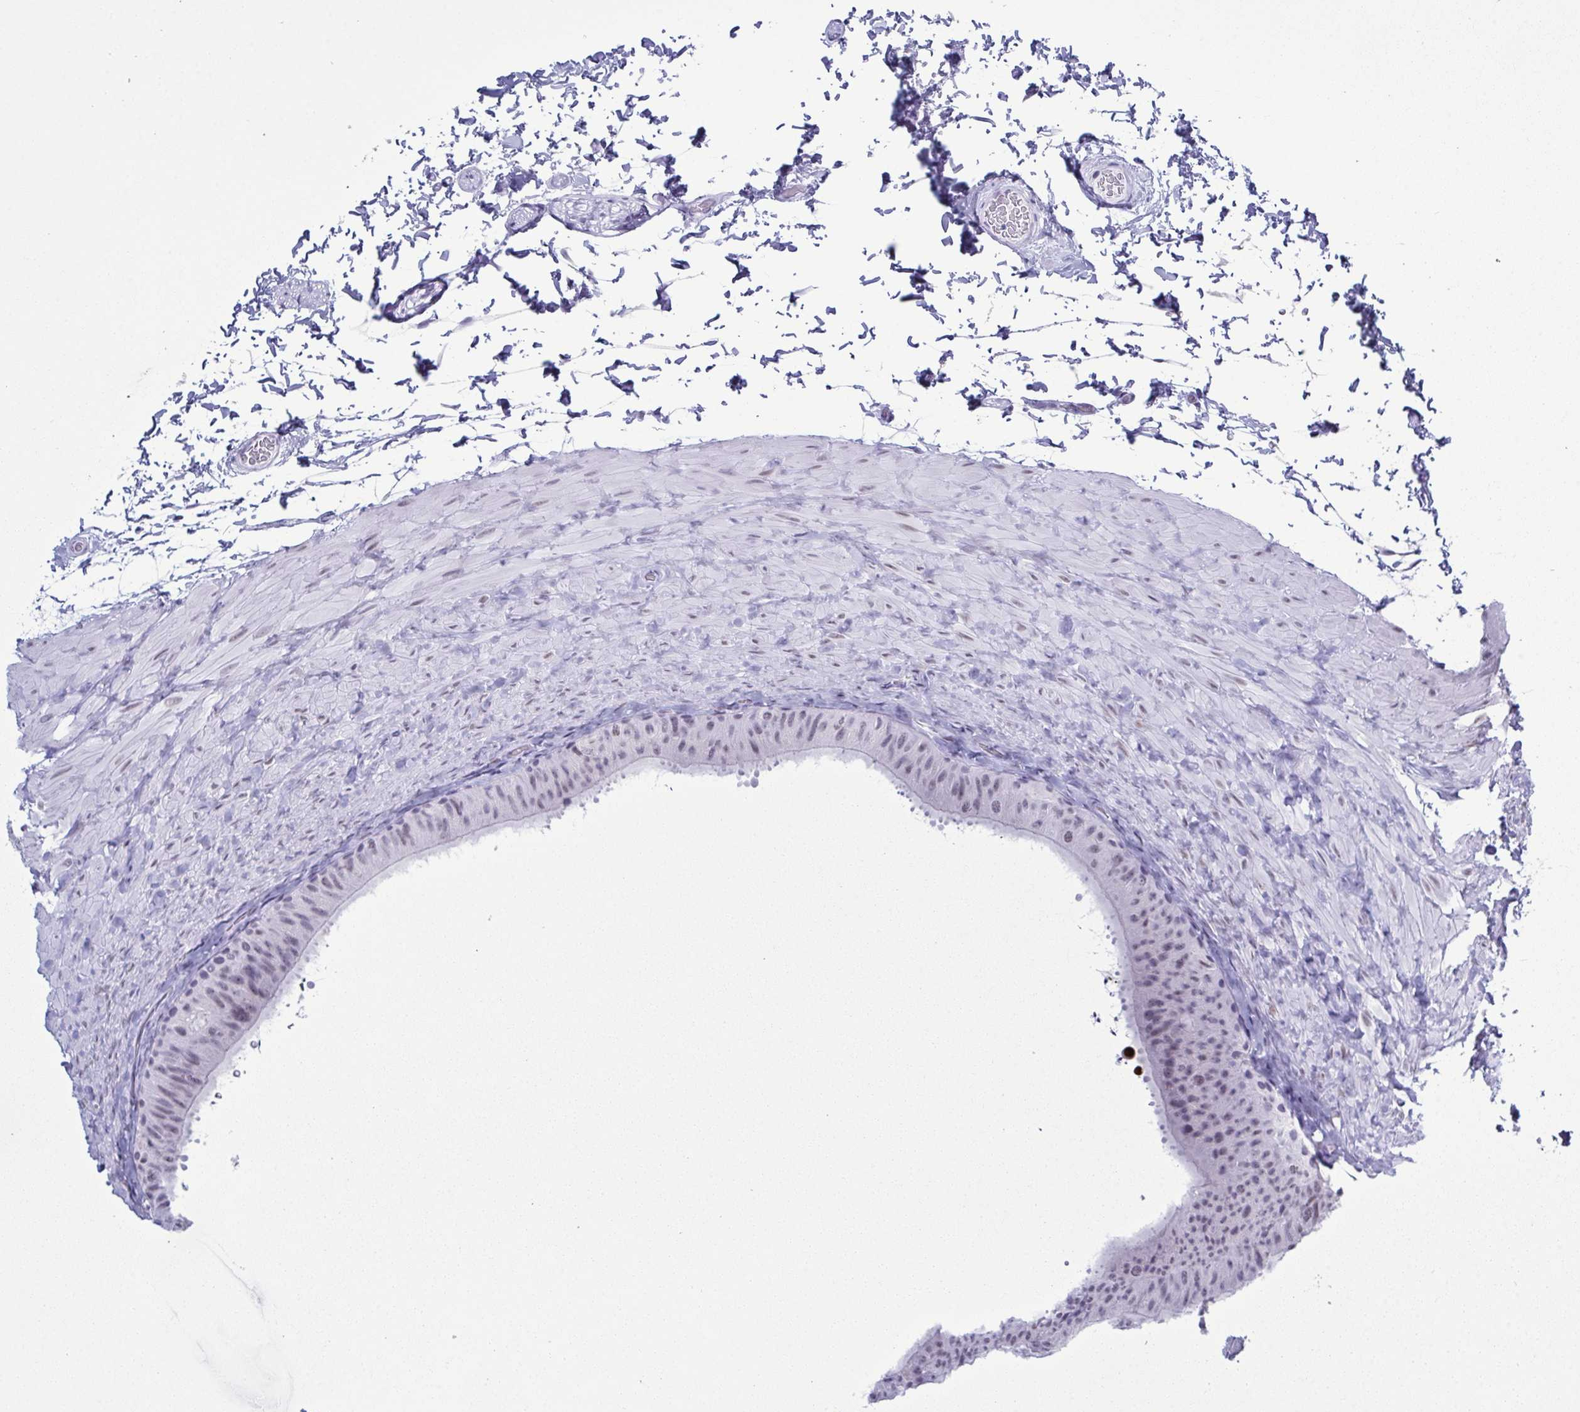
{"staining": {"intensity": "weak", "quantity": "<25%", "location": "nuclear"}, "tissue": "epididymis", "cell_type": "Glandular cells", "image_type": "normal", "snomed": [{"axis": "morphology", "description": "Normal tissue, NOS"}, {"axis": "topography", "description": "Epididymis, spermatic cord, NOS"}, {"axis": "topography", "description": "Epididymis"}], "caption": "This is a histopathology image of immunohistochemistry staining of normal epididymis, which shows no staining in glandular cells. (DAB (3,3'-diaminobenzidine) immunohistochemistry (IHC), high magnification).", "gene": "SUGP2", "patient": {"sex": "male", "age": 31}}